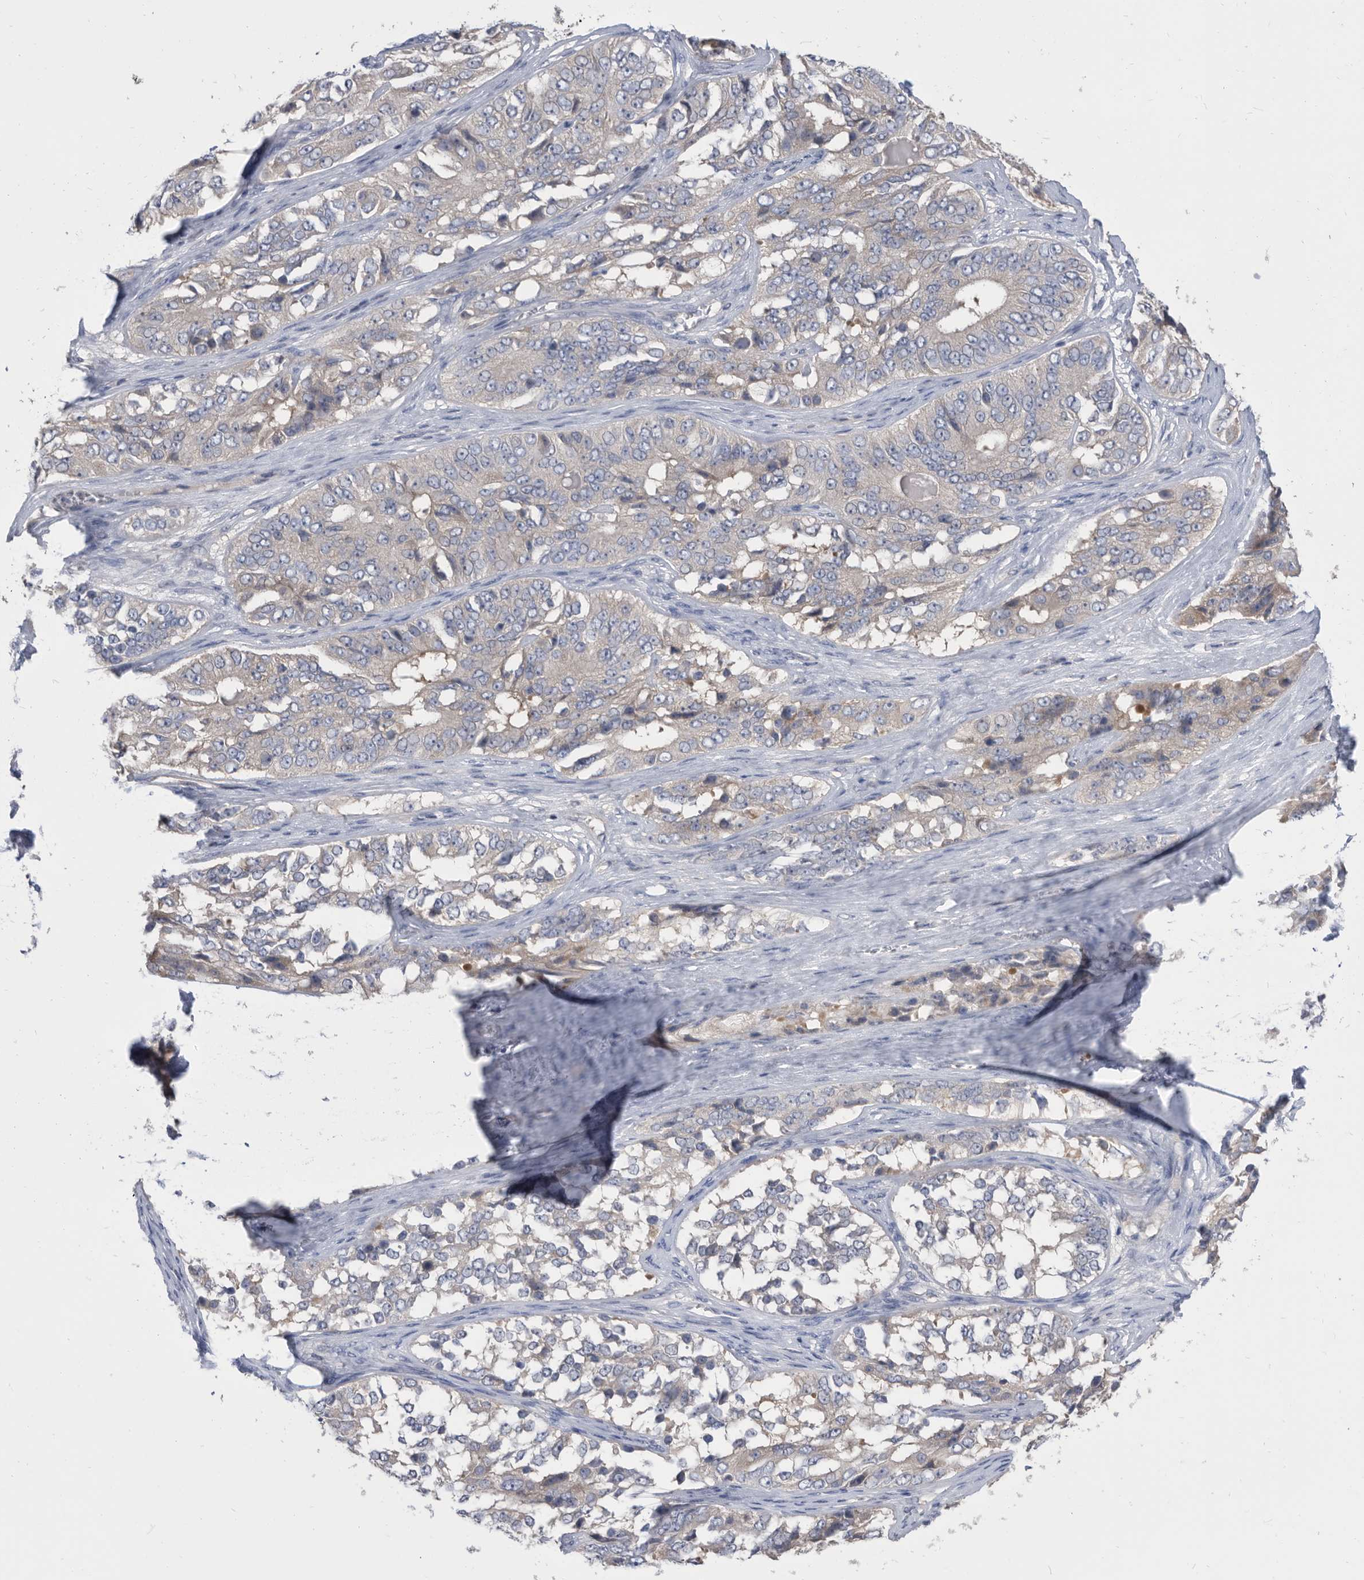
{"staining": {"intensity": "negative", "quantity": "none", "location": "none"}, "tissue": "ovarian cancer", "cell_type": "Tumor cells", "image_type": "cancer", "snomed": [{"axis": "morphology", "description": "Carcinoma, endometroid"}, {"axis": "topography", "description": "Ovary"}], "caption": "The histopathology image demonstrates no significant expression in tumor cells of ovarian cancer.", "gene": "CCT4", "patient": {"sex": "female", "age": 51}}